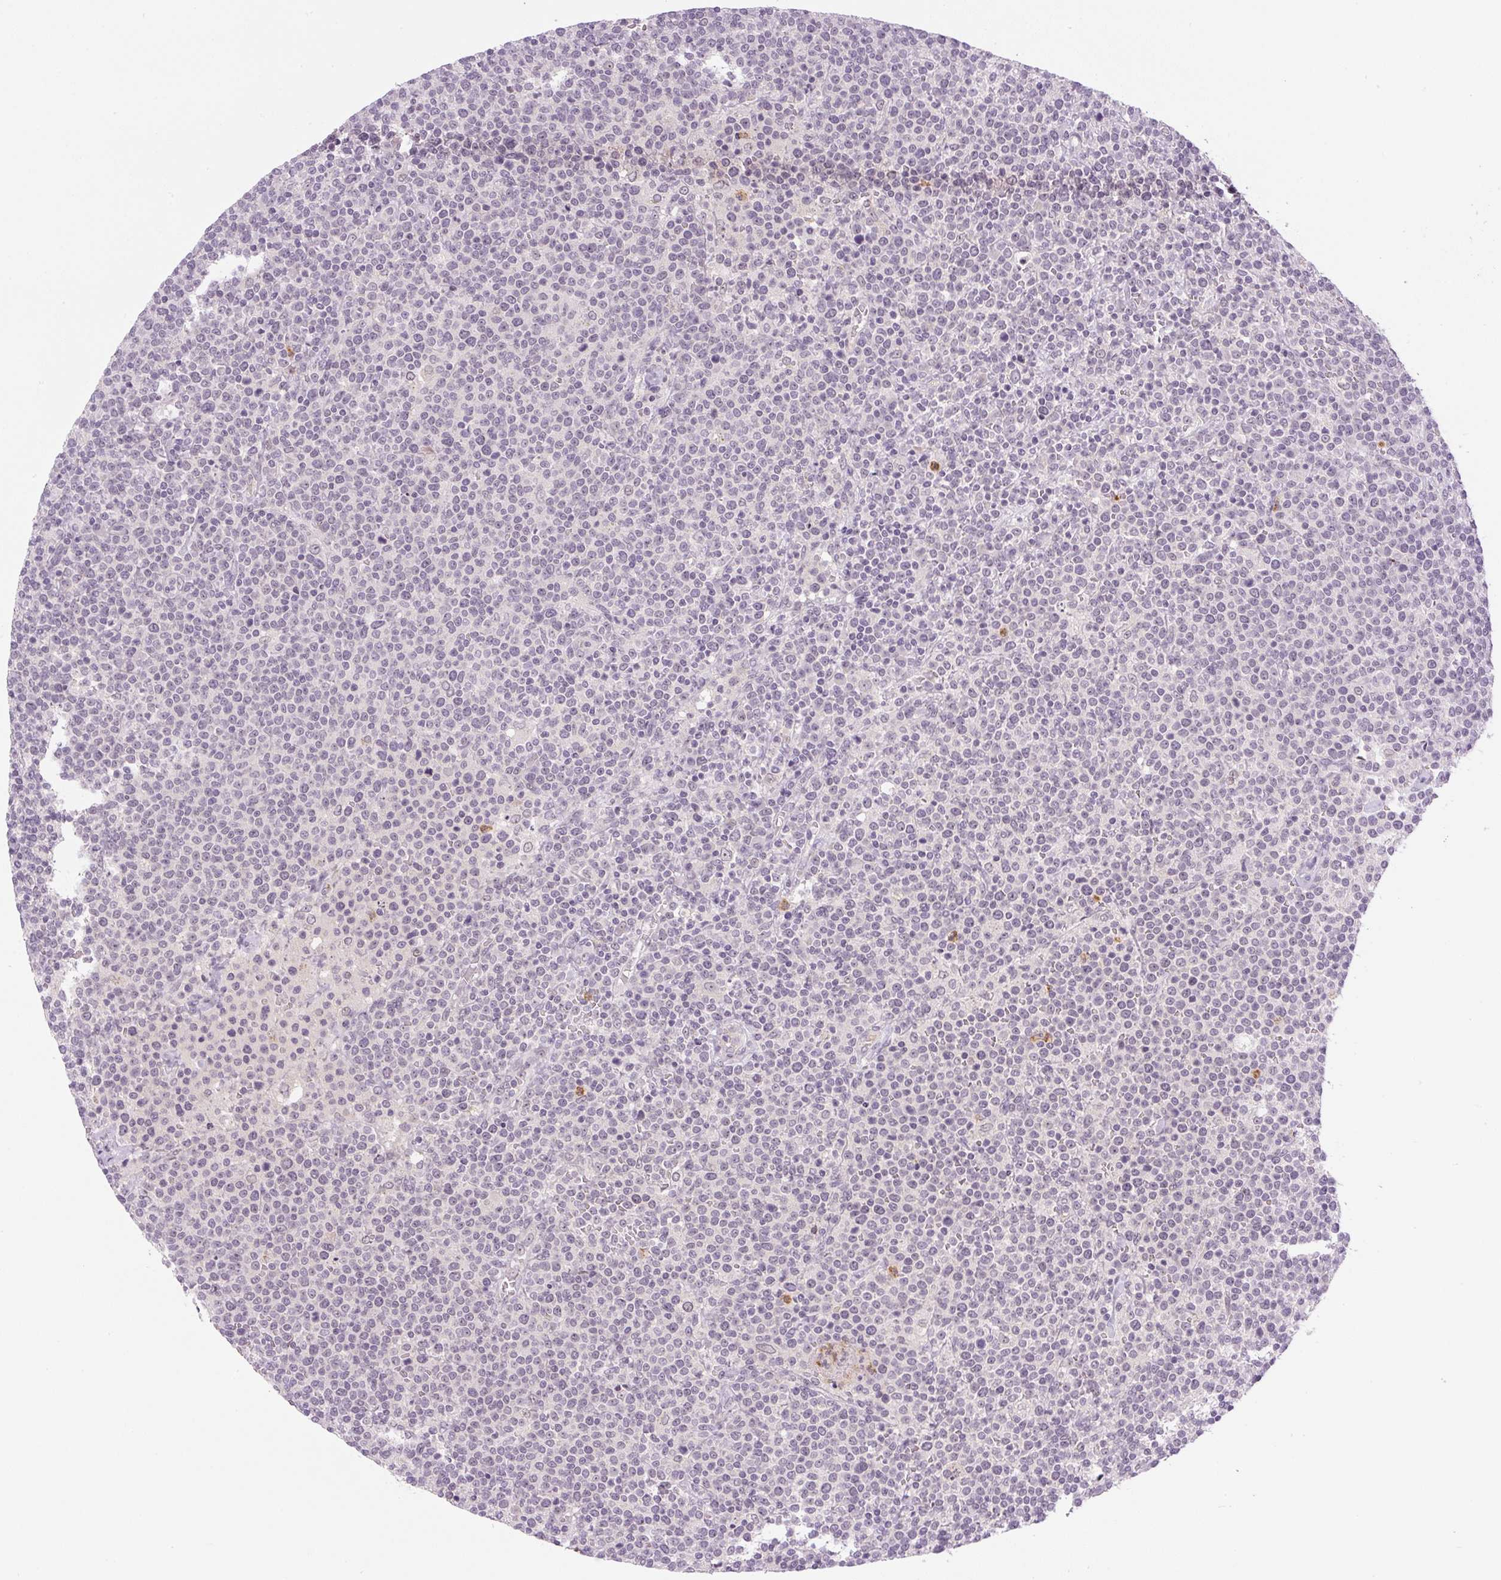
{"staining": {"intensity": "negative", "quantity": "none", "location": "none"}, "tissue": "lymphoma", "cell_type": "Tumor cells", "image_type": "cancer", "snomed": [{"axis": "morphology", "description": "Malignant lymphoma, non-Hodgkin's type, High grade"}, {"axis": "topography", "description": "Lymph node"}], "caption": "IHC photomicrograph of human lymphoma stained for a protein (brown), which displays no positivity in tumor cells.", "gene": "SGF29", "patient": {"sex": "male", "age": 61}}